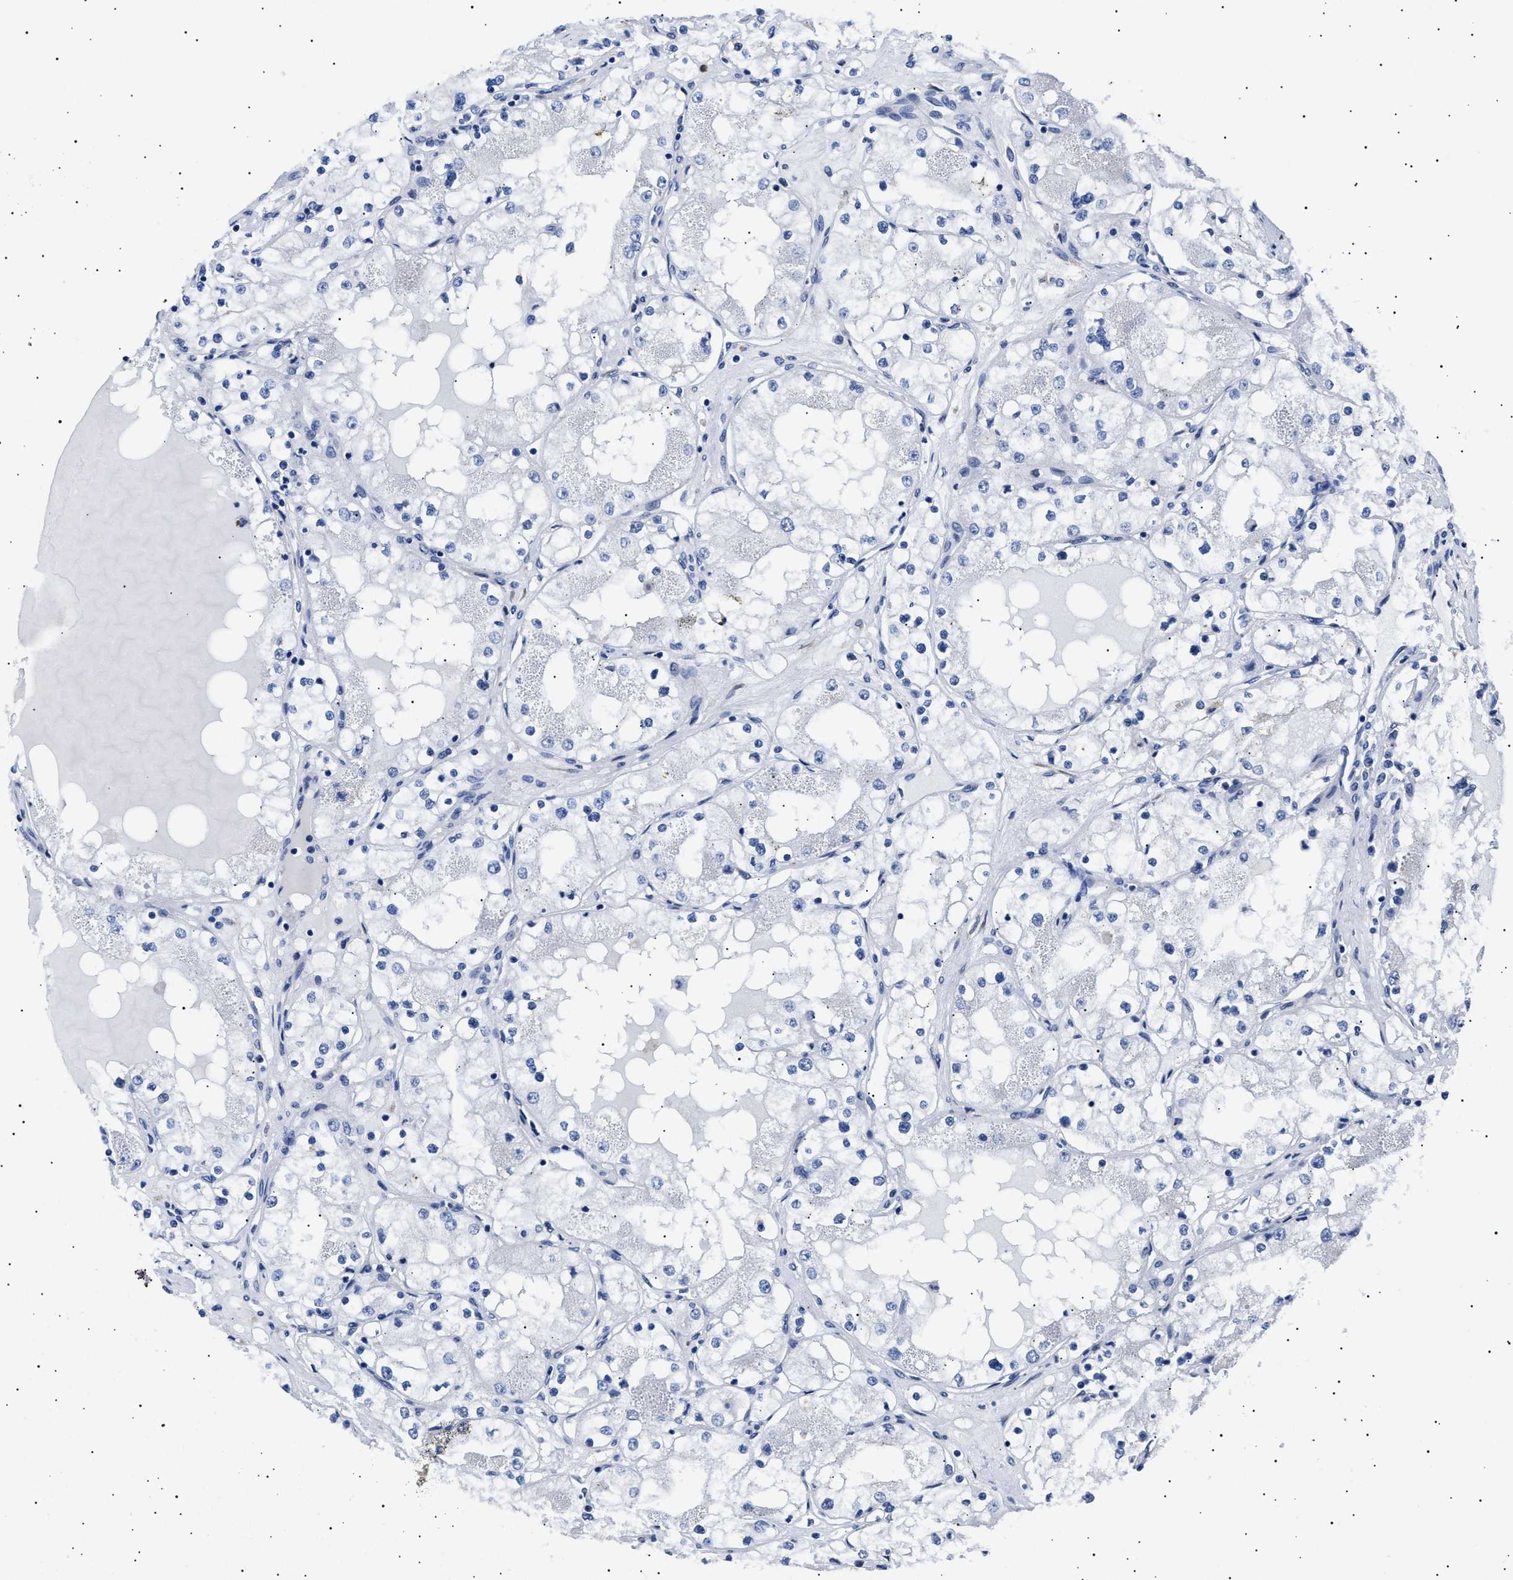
{"staining": {"intensity": "negative", "quantity": "none", "location": "none"}, "tissue": "renal cancer", "cell_type": "Tumor cells", "image_type": "cancer", "snomed": [{"axis": "morphology", "description": "Adenocarcinoma, NOS"}, {"axis": "topography", "description": "Kidney"}], "caption": "Immunohistochemistry photomicrograph of neoplastic tissue: renal cancer stained with DAB (3,3'-diaminobenzidine) exhibits no significant protein expression in tumor cells.", "gene": "HEMGN", "patient": {"sex": "male", "age": 68}}